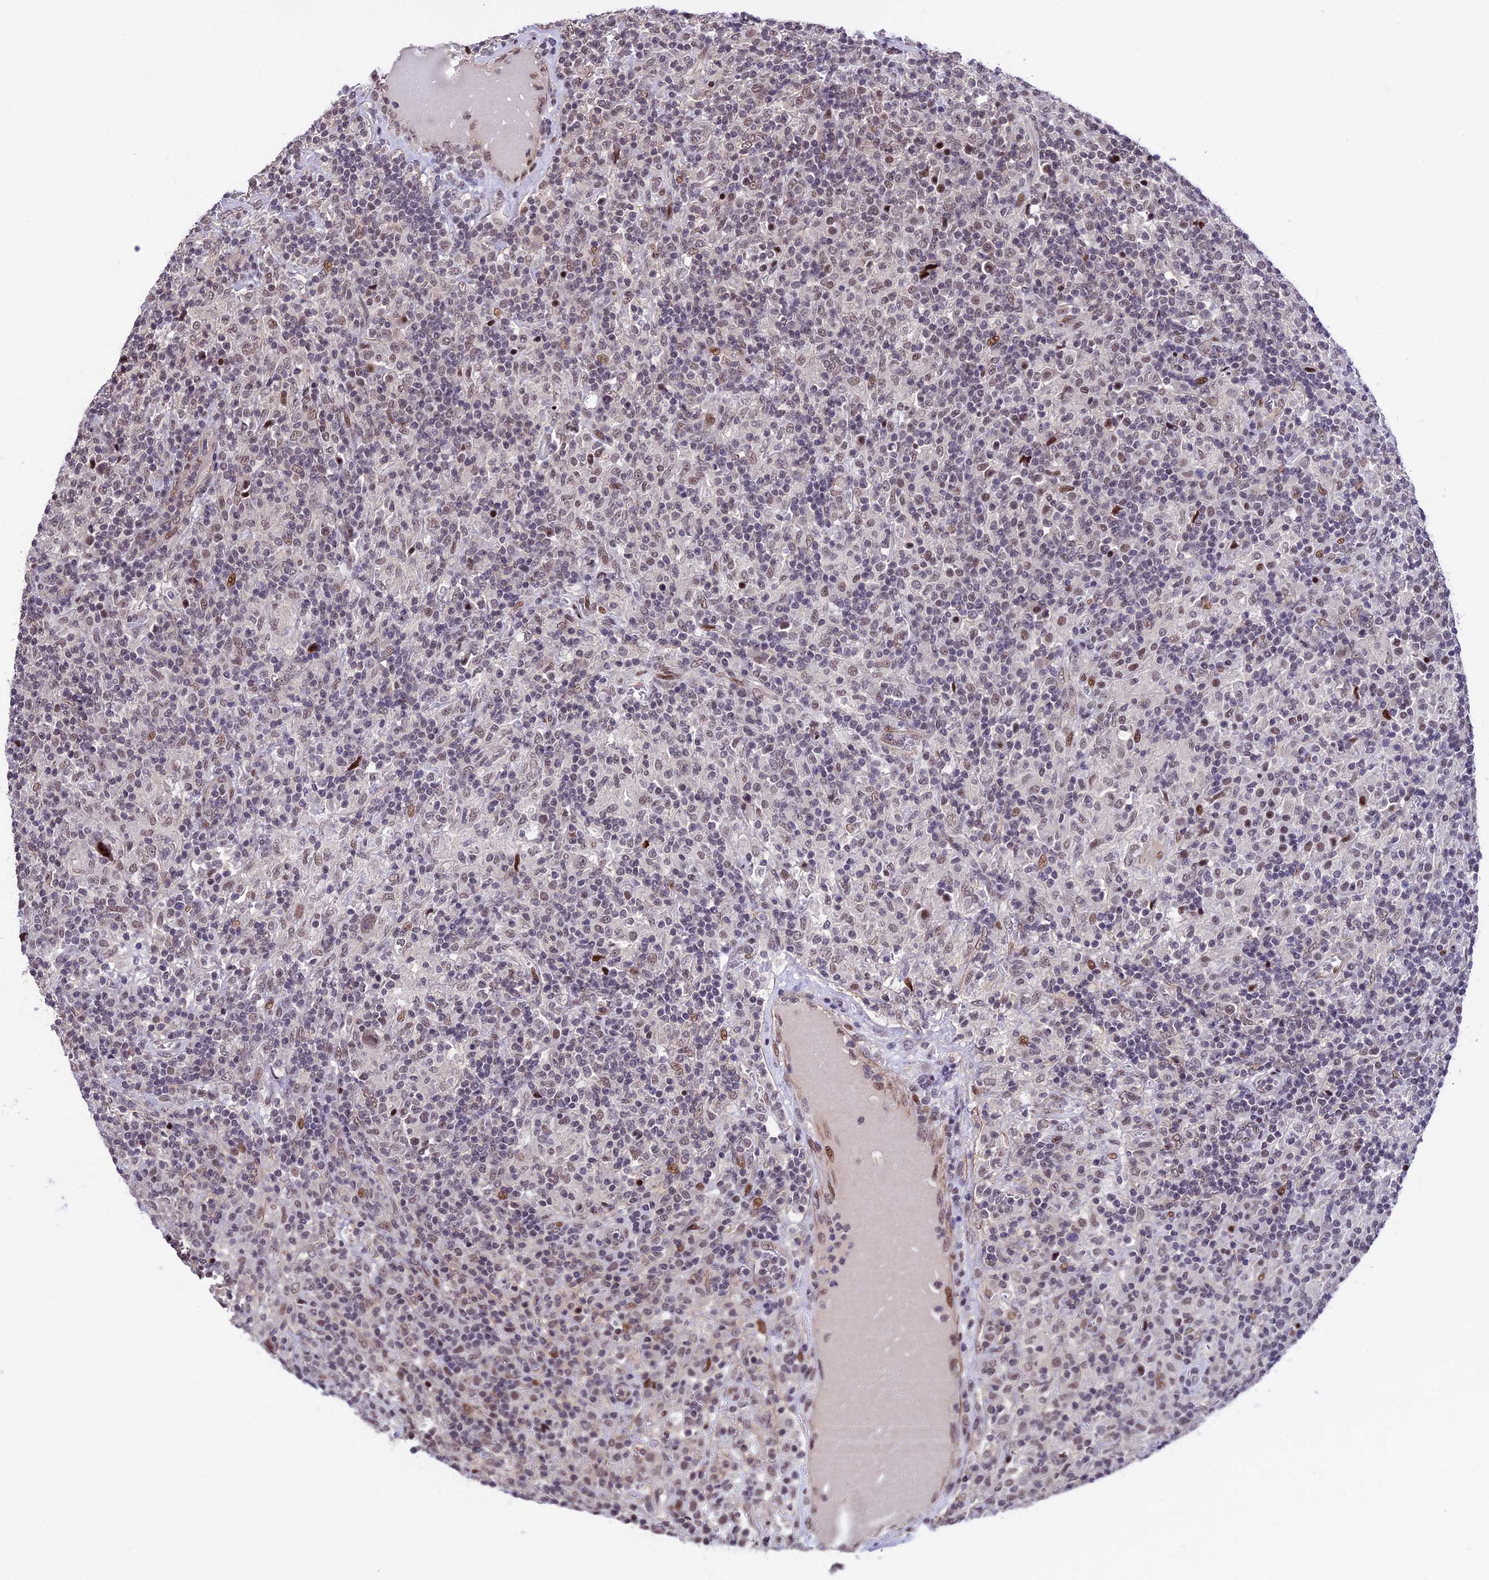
{"staining": {"intensity": "weak", "quantity": ">75%", "location": "nuclear"}, "tissue": "lymphoma", "cell_type": "Tumor cells", "image_type": "cancer", "snomed": [{"axis": "morphology", "description": "Hodgkin's disease, NOS"}, {"axis": "topography", "description": "Lymph node"}], "caption": "Lymphoma stained for a protein shows weak nuclear positivity in tumor cells.", "gene": "TCP11L2", "patient": {"sex": "male", "age": 70}}